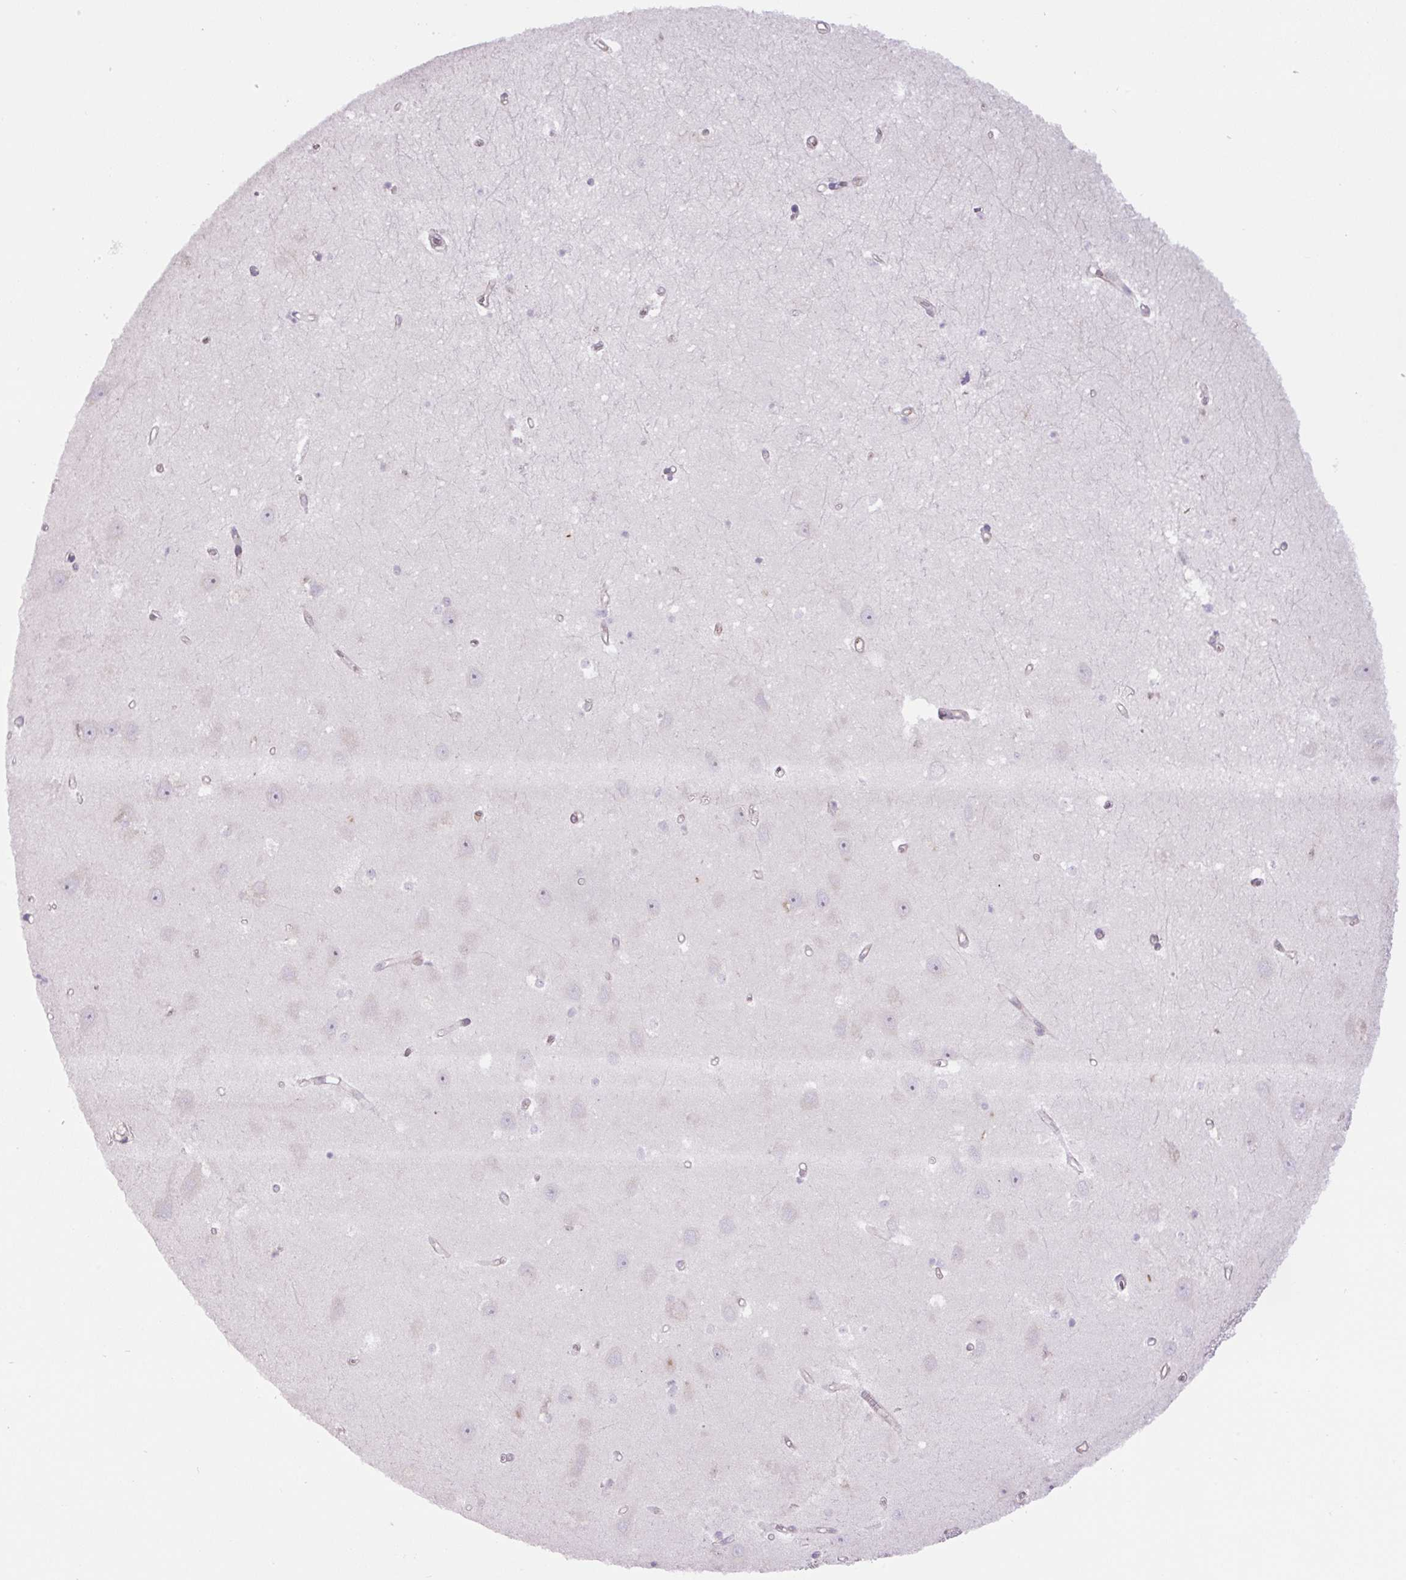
{"staining": {"intensity": "negative", "quantity": "none", "location": "none"}, "tissue": "hippocampus", "cell_type": "Glial cells", "image_type": "normal", "snomed": [{"axis": "morphology", "description": "Normal tissue, NOS"}, {"axis": "topography", "description": "Hippocampus"}], "caption": "Immunohistochemical staining of unremarkable hippocampus reveals no significant staining in glial cells. Nuclei are stained in blue.", "gene": "MINK1", "patient": {"sex": "female", "age": 64}}